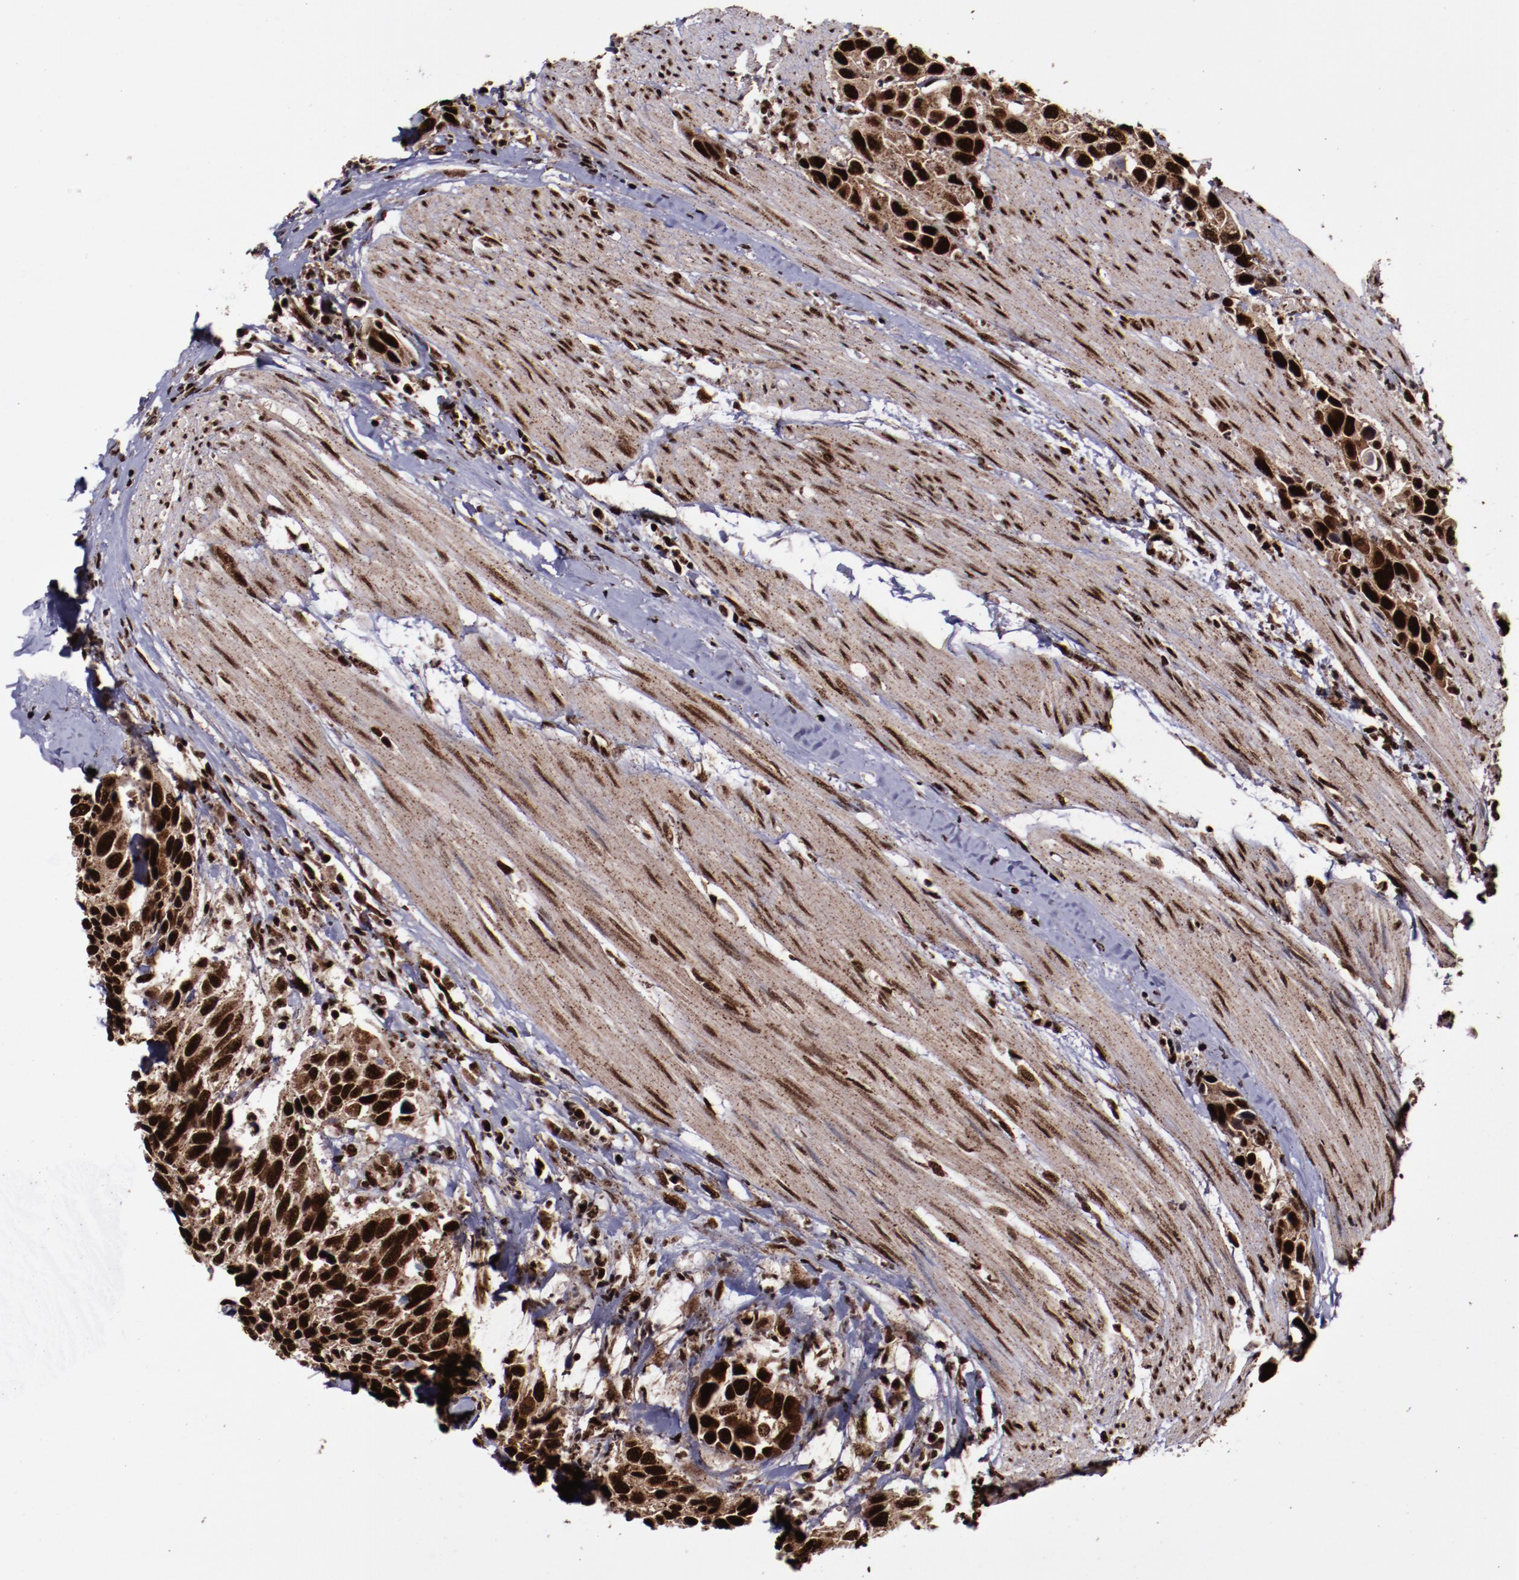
{"staining": {"intensity": "strong", "quantity": ">75%", "location": "cytoplasmic/membranous,nuclear"}, "tissue": "urothelial cancer", "cell_type": "Tumor cells", "image_type": "cancer", "snomed": [{"axis": "morphology", "description": "Urothelial carcinoma, High grade"}, {"axis": "topography", "description": "Urinary bladder"}], "caption": "A brown stain highlights strong cytoplasmic/membranous and nuclear expression of a protein in human urothelial cancer tumor cells. The staining is performed using DAB brown chromogen to label protein expression. The nuclei are counter-stained blue using hematoxylin.", "gene": "SNW1", "patient": {"sex": "male", "age": 66}}